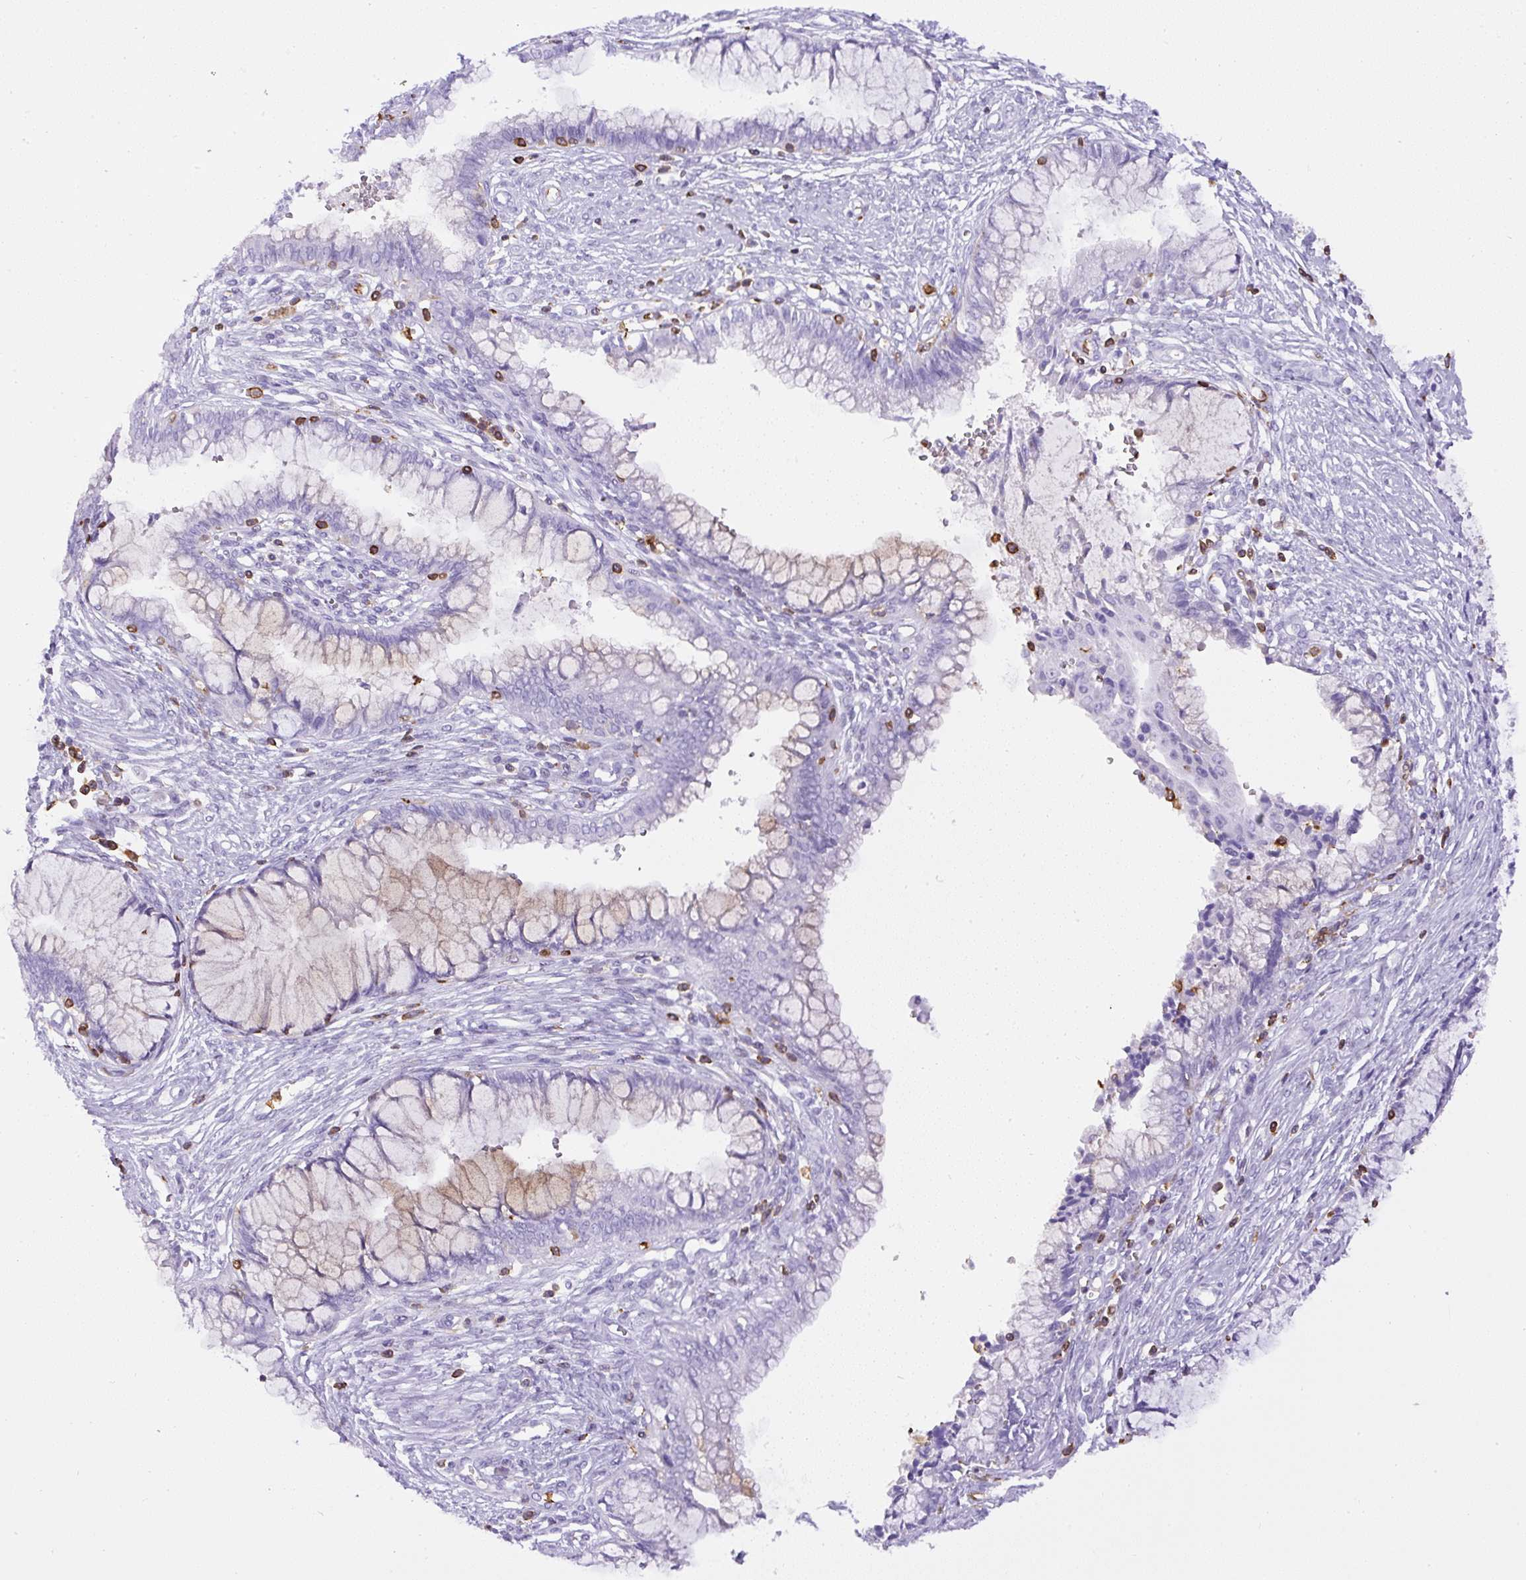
{"staining": {"intensity": "moderate", "quantity": "<25%", "location": "cytoplasmic/membranous"}, "tissue": "cervical cancer", "cell_type": "Tumor cells", "image_type": "cancer", "snomed": [{"axis": "morphology", "description": "Adenocarcinoma, NOS"}, {"axis": "topography", "description": "Cervix"}], "caption": "About <25% of tumor cells in human adenocarcinoma (cervical) reveal moderate cytoplasmic/membranous protein expression as visualized by brown immunohistochemical staining.", "gene": "FAM228B", "patient": {"sex": "female", "age": 44}}